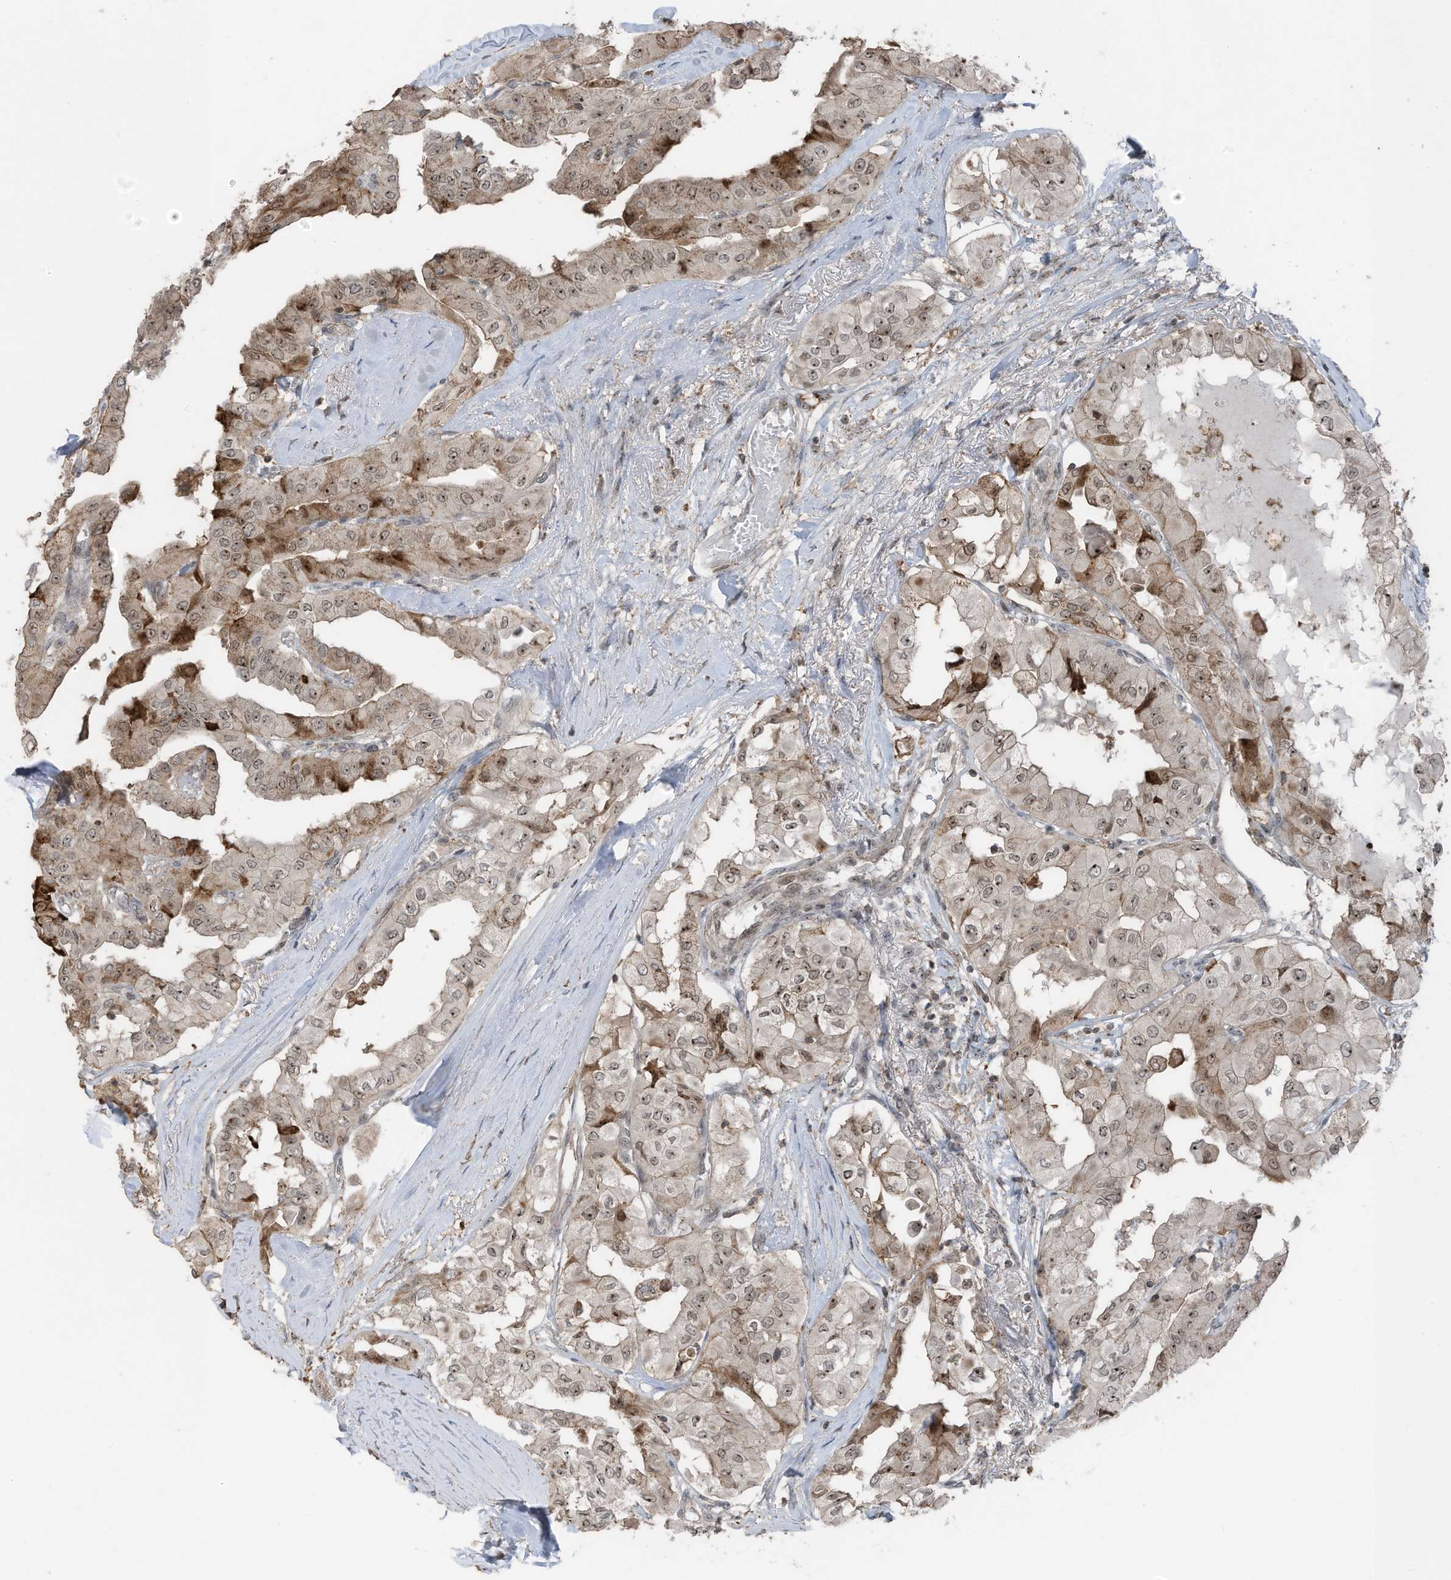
{"staining": {"intensity": "moderate", "quantity": ">75%", "location": "cytoplasmic/membranous,nuclear"}, "tissue": "thyroid cancer", "cell_type": "Tumor cells", "image_type": "cancer", "snomed": [{"axis": "morphology", "description": "Papillary adenocarcinoma, NOS"}, {"axis": "topography", "description": "Thyroid gland"}], "caption": "High-power microscopy captured an immunohistochemistry (IHC) photomicrograph of thyroid cancer, revealing moderate cytoplasmic/membranous and nuclear positivity in about >75% of tumor cells. The protein is shown in brown color, while the nuclei are stained blue.", "gene": "UTP3", "patient": {"sex": "female", "age": 59}}